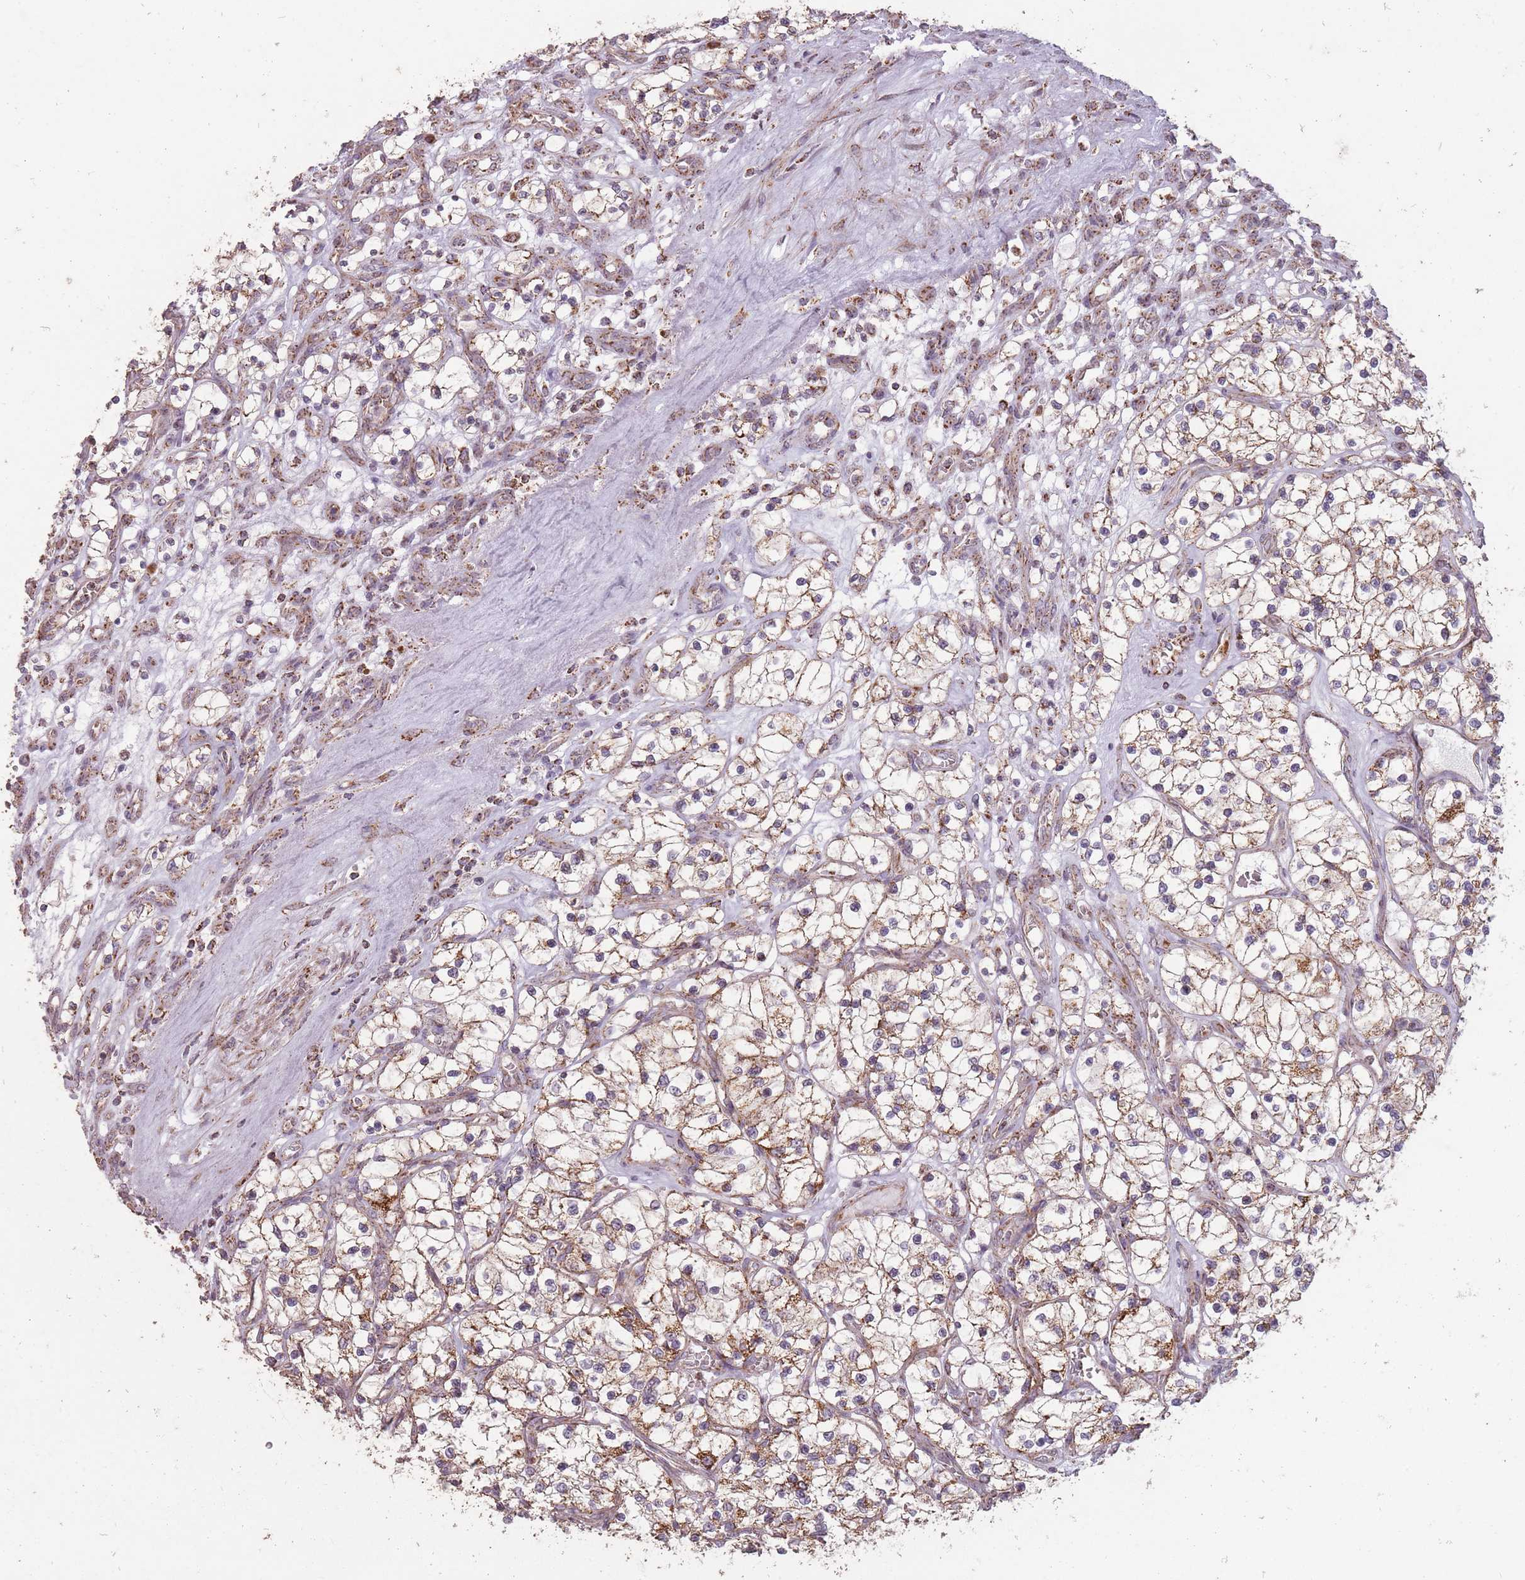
{"staining": {"intensity": "strong", "quantity": "25%-75%", "location": "cytoplasmic/membranous"}, "tissue": "renal cancer", "cell_type": "Tumor cells", "image_type": "cancer", "snomed": [{"axis": "morphology", "description": "Adenocarcinoma, NOS"}, {"axis": "topography", "description": "Kidney"}], "caption": "Human renal cancer (adenocarcinoma) stained with a brown dye shows strong cytoplasmic/membranous positive expression in about 25%-75% of tumor cells.", "gene": "CNOT8", "patient": {"sex": "female", "age": 69}}